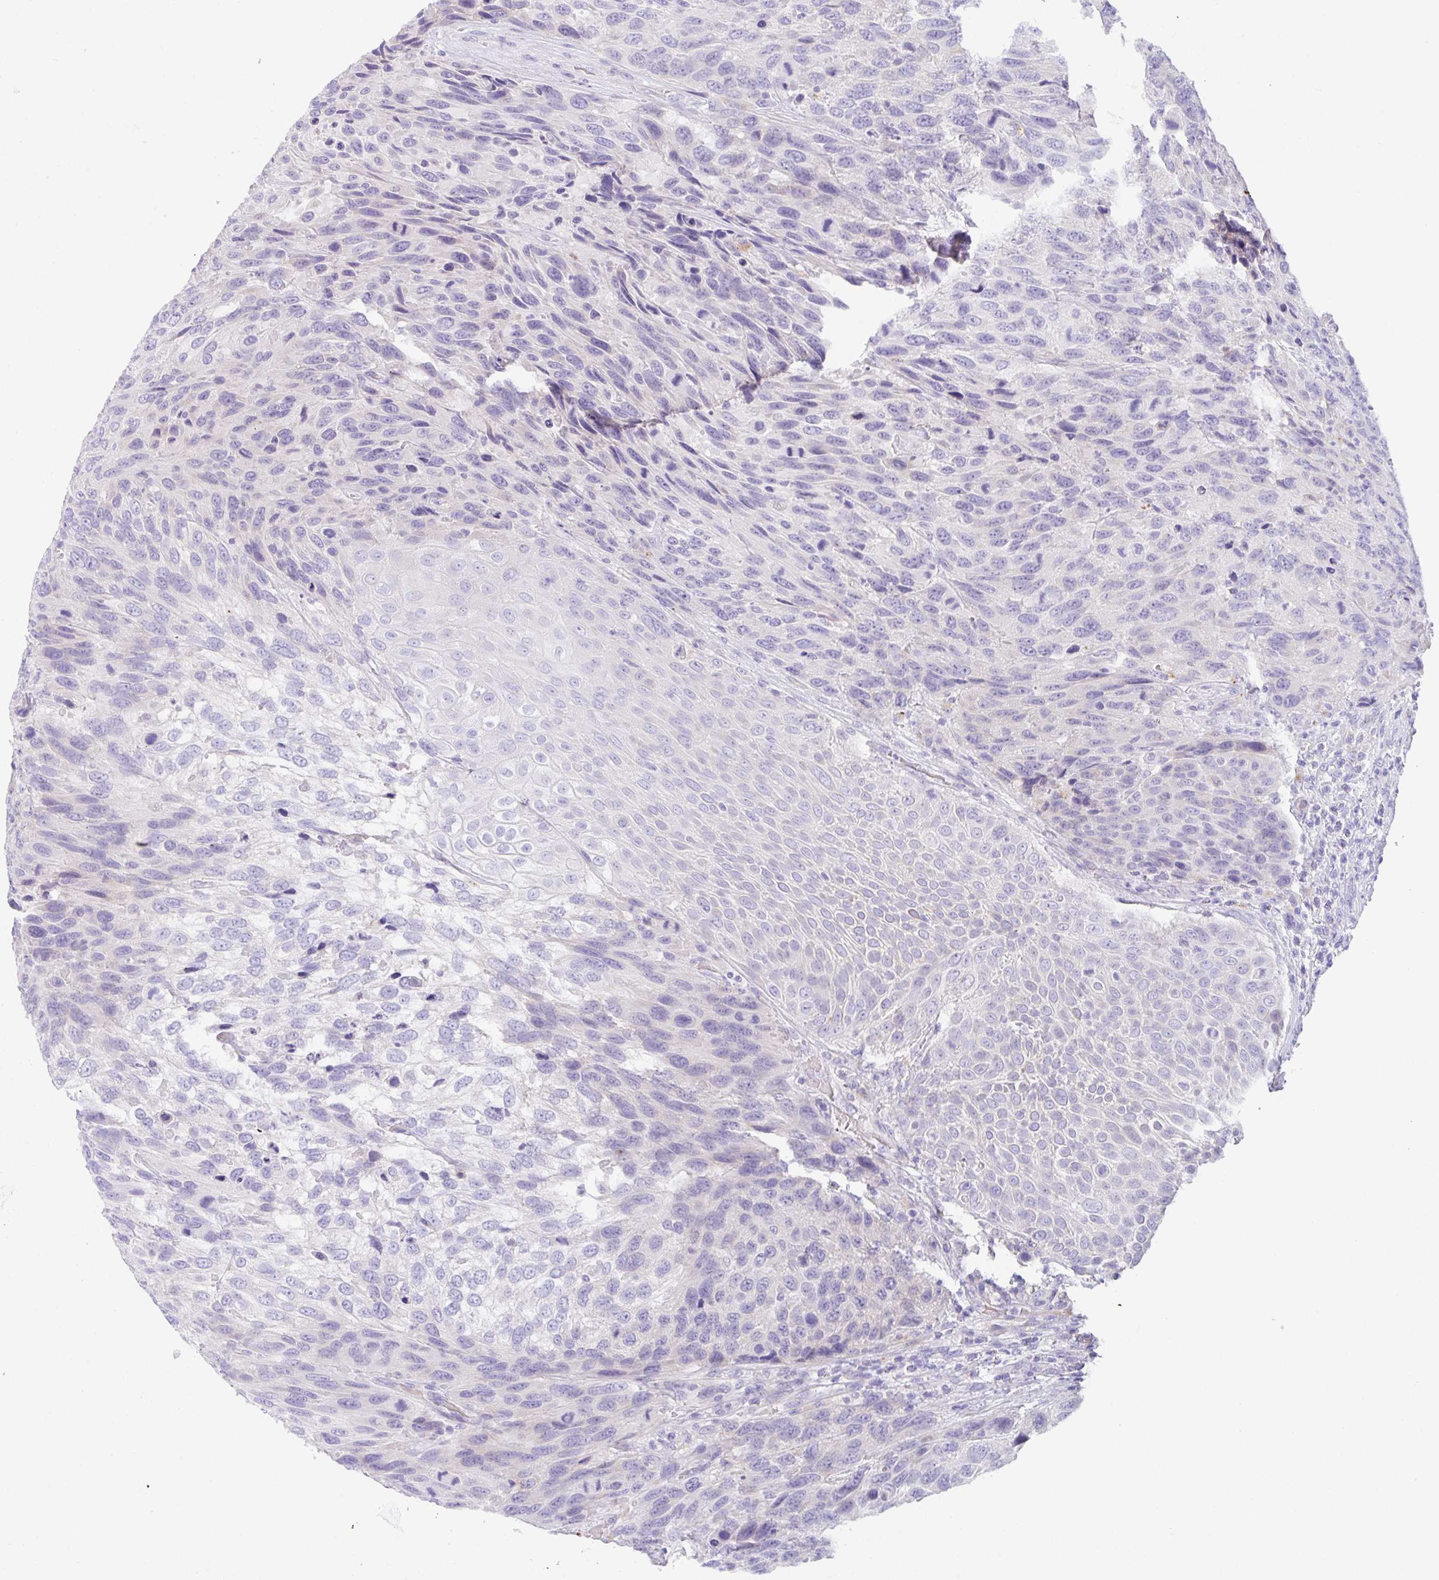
{"staining": {"intensity": "negative", "quantity": "none", "location": "none"}, "tissue": "urothelial cancer", "cell_type": "Tumor cells", "image_type": "cancer", "snomed": [{"axis": "morphology", "description": "Urothelial carcinoma, High grade"}, {"axis": "topography", "description": "Urinary bladder"}], "caption": "A micrograph of urothelial cancer stained for a protein exhibits no brown staining in tumor cells. Nuclei are stained in blue.", "gene": "TRAF4", "patient": {"sex": "female", "age": 70}}